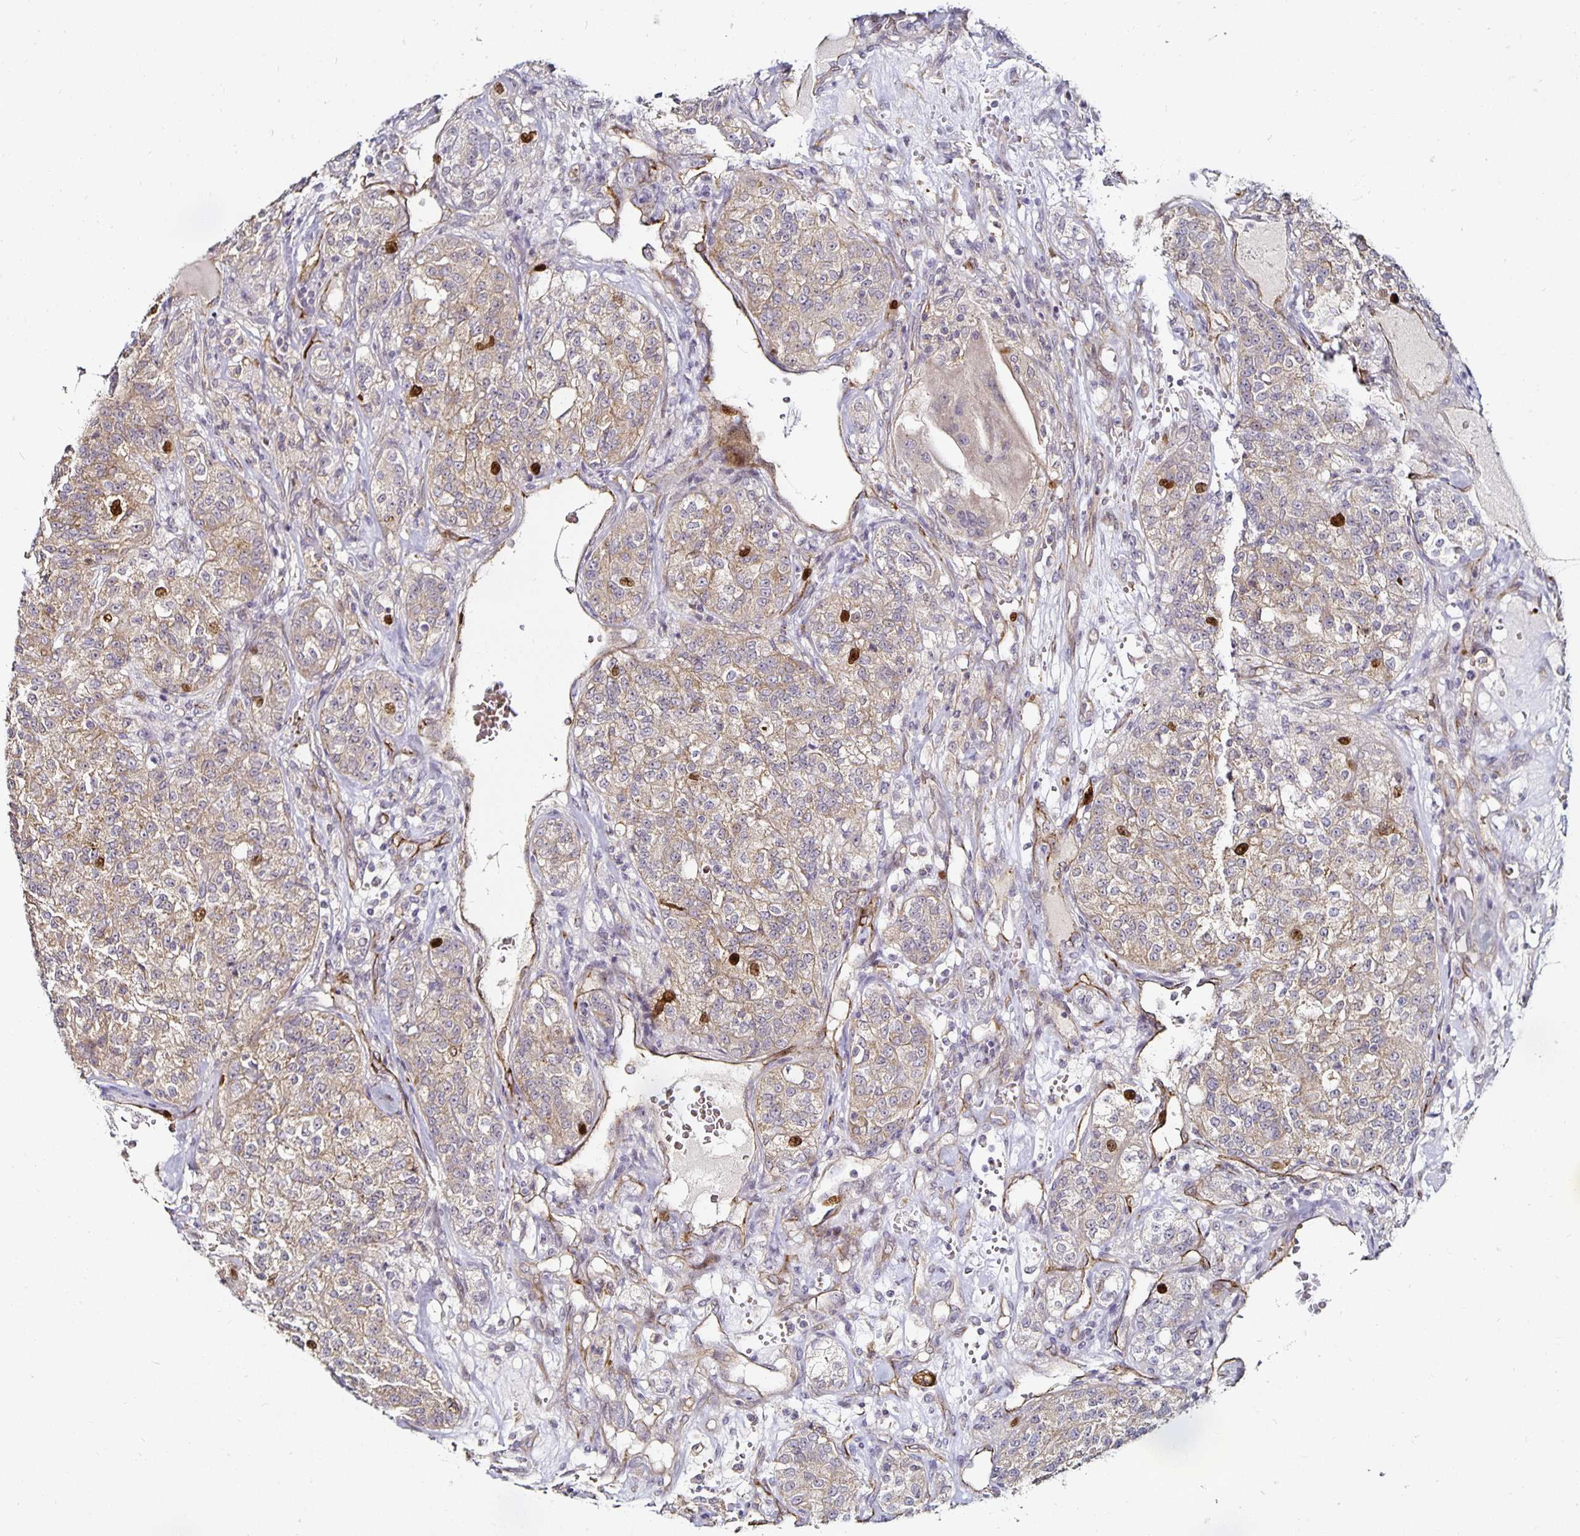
{"staining": {"intensity": "strong", "quantity": "<25%", "location": "nuclear"}, "tissue": "renal cancer", "cell_type": "Tumor cells", "image_type": "cancer", "snomed": [{"axis": "morphology", "description": "Adenocarcinoma, NOS"}, {"axis": "topography", "description": "Kidney"}], "caption": "This is an image of immunohistochemistry staining of adenocarcinoma (renal), which shows strong expression in the nuclear of tumor cells.", "gene": "ANLN", "patient": {"sex": "female", "age": 63}}